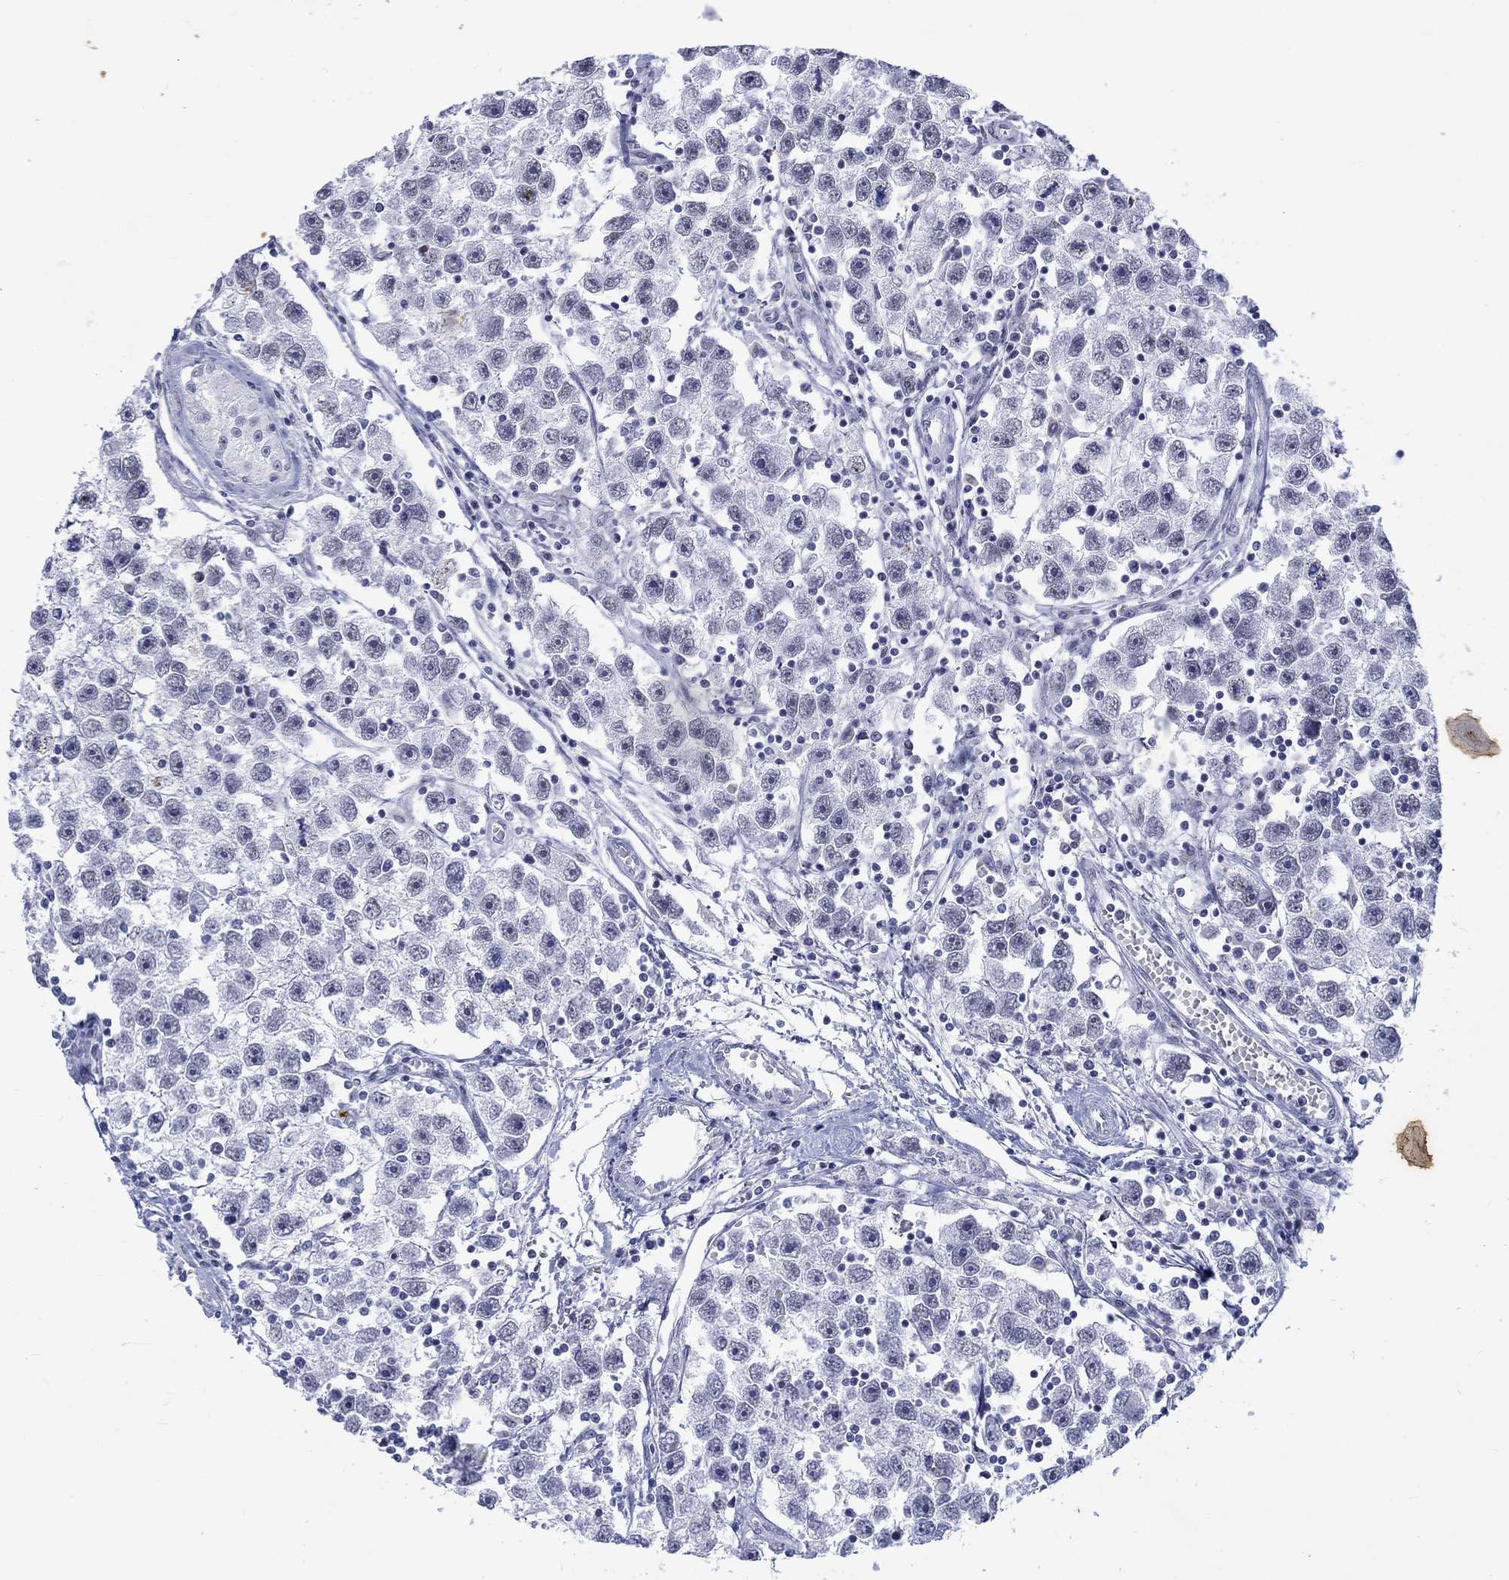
{"staining": {"intensity": "negative", "quantity": "none", "location": "none"}, "tissue": "testis cancer", "cell_type": "Tumor cells", "image_type": "cancer", "snomed": [{"axis": "morphology", "description": "Seminoma, NOS"}, {"axis": "topography", "description": "Testis"}], "caption": "Immunohistochemistry (IHC) micrograph of neoplastic tissue: testis cancer (seminoma) stained with DAB (3,3'-diaminobenzidine) shows no significant protein positivity in tumor cells.", "gene": "KRT76", "patient": {"sex": "male", "age": 30}}